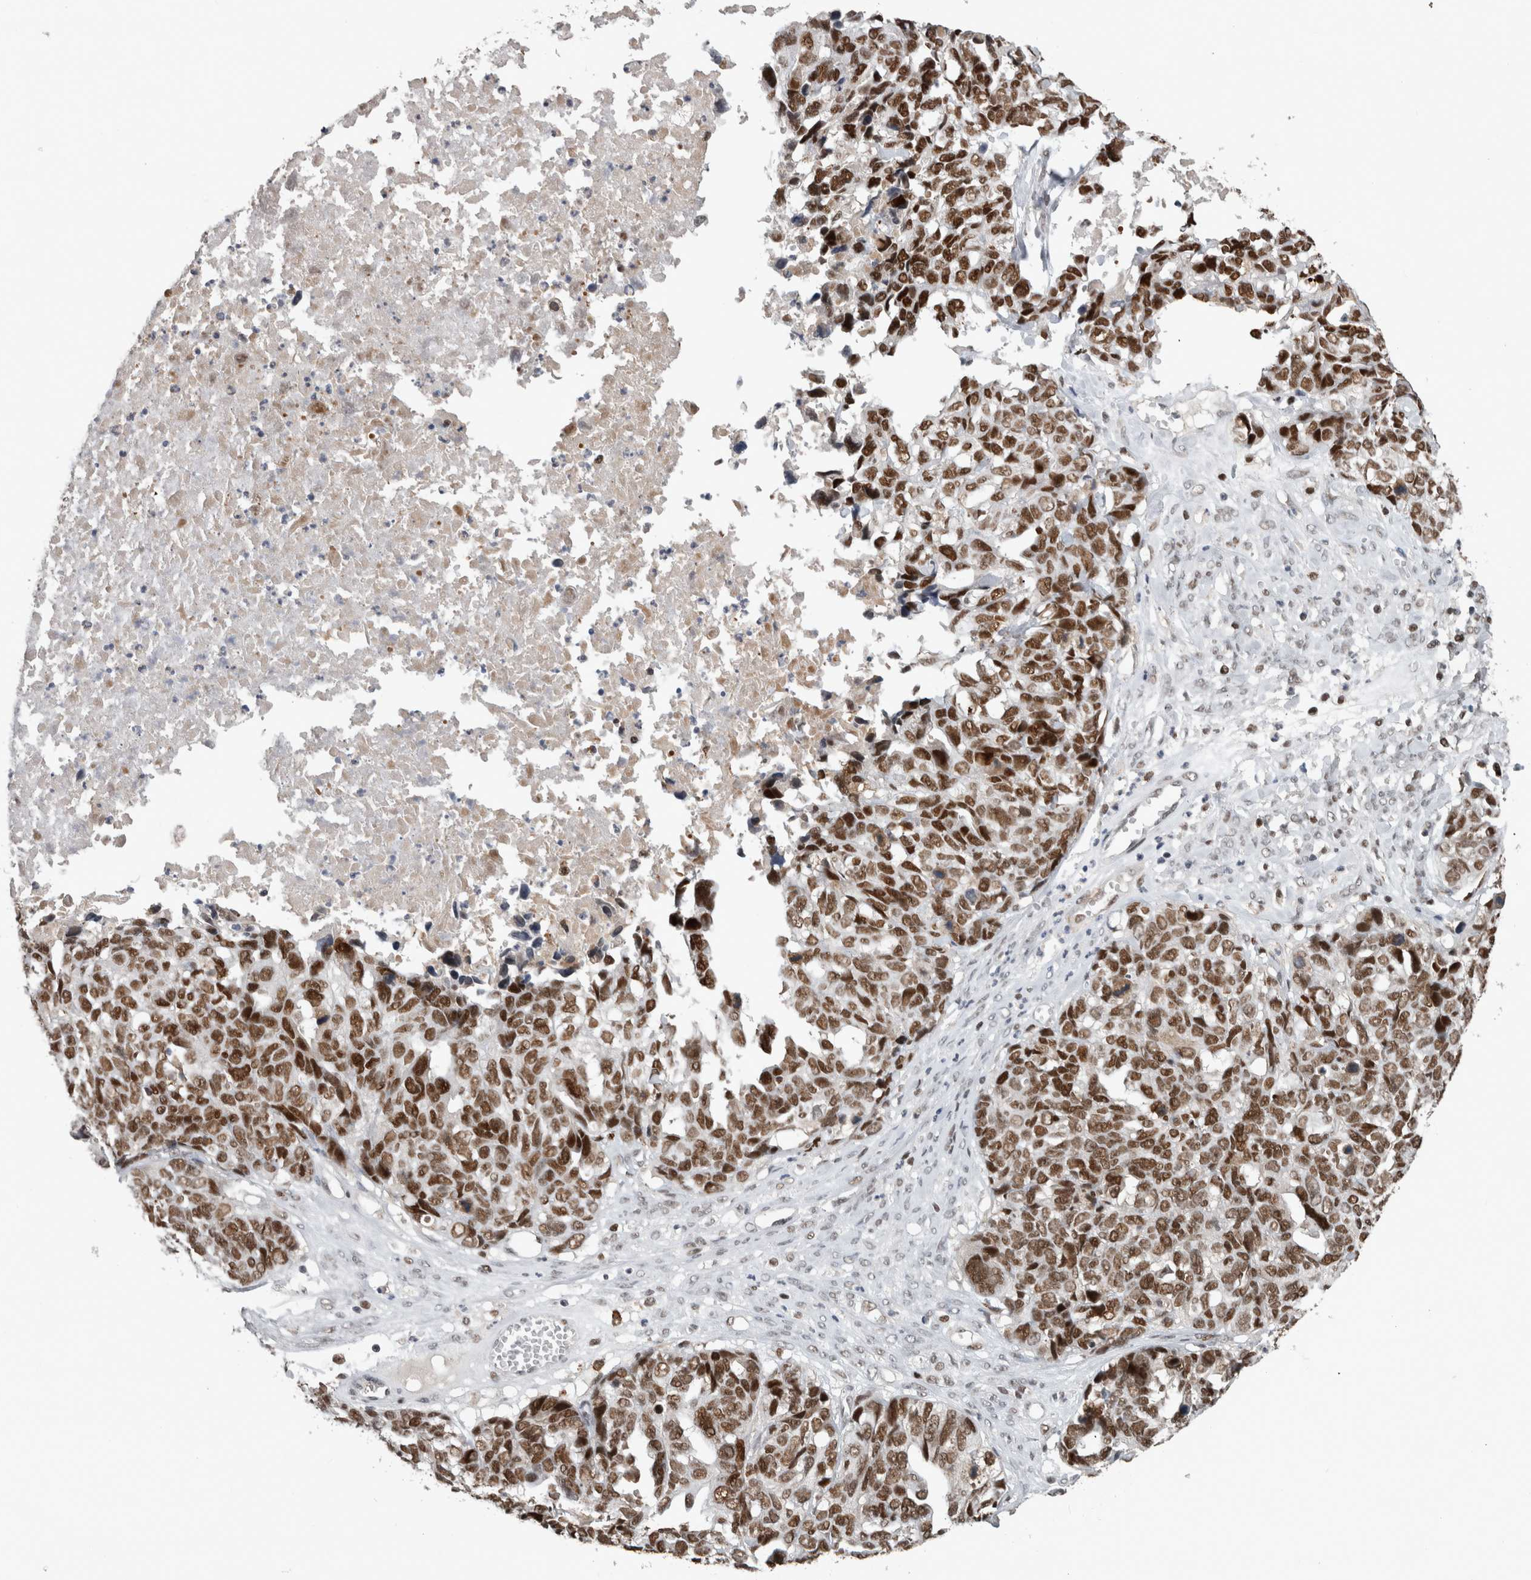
{"staining": {"intensity": "moderate", "quantity": ">75%", "location": "nuclear"}, "tissue": "ovarian cancer", "cell_type": "Tumor cells", "image_type": "cancer", "snomed": [{"axis": "morphology", "description": "Cystadenocarcinoma, serous, NOS"}, {"axis": "topography", "description": "Ovary"}], "caption": "Tumor cells exhibit moderate nuclear positivity in approximately >75% of cells in serous cystadenocarcinoma (ovarian). (DAB (3,3'-diaminobenzidine) = brown stain, brightfield microscopy at high magnification).", "gene": "POLD2", "patient": {"sex": "female", "age": 79}}